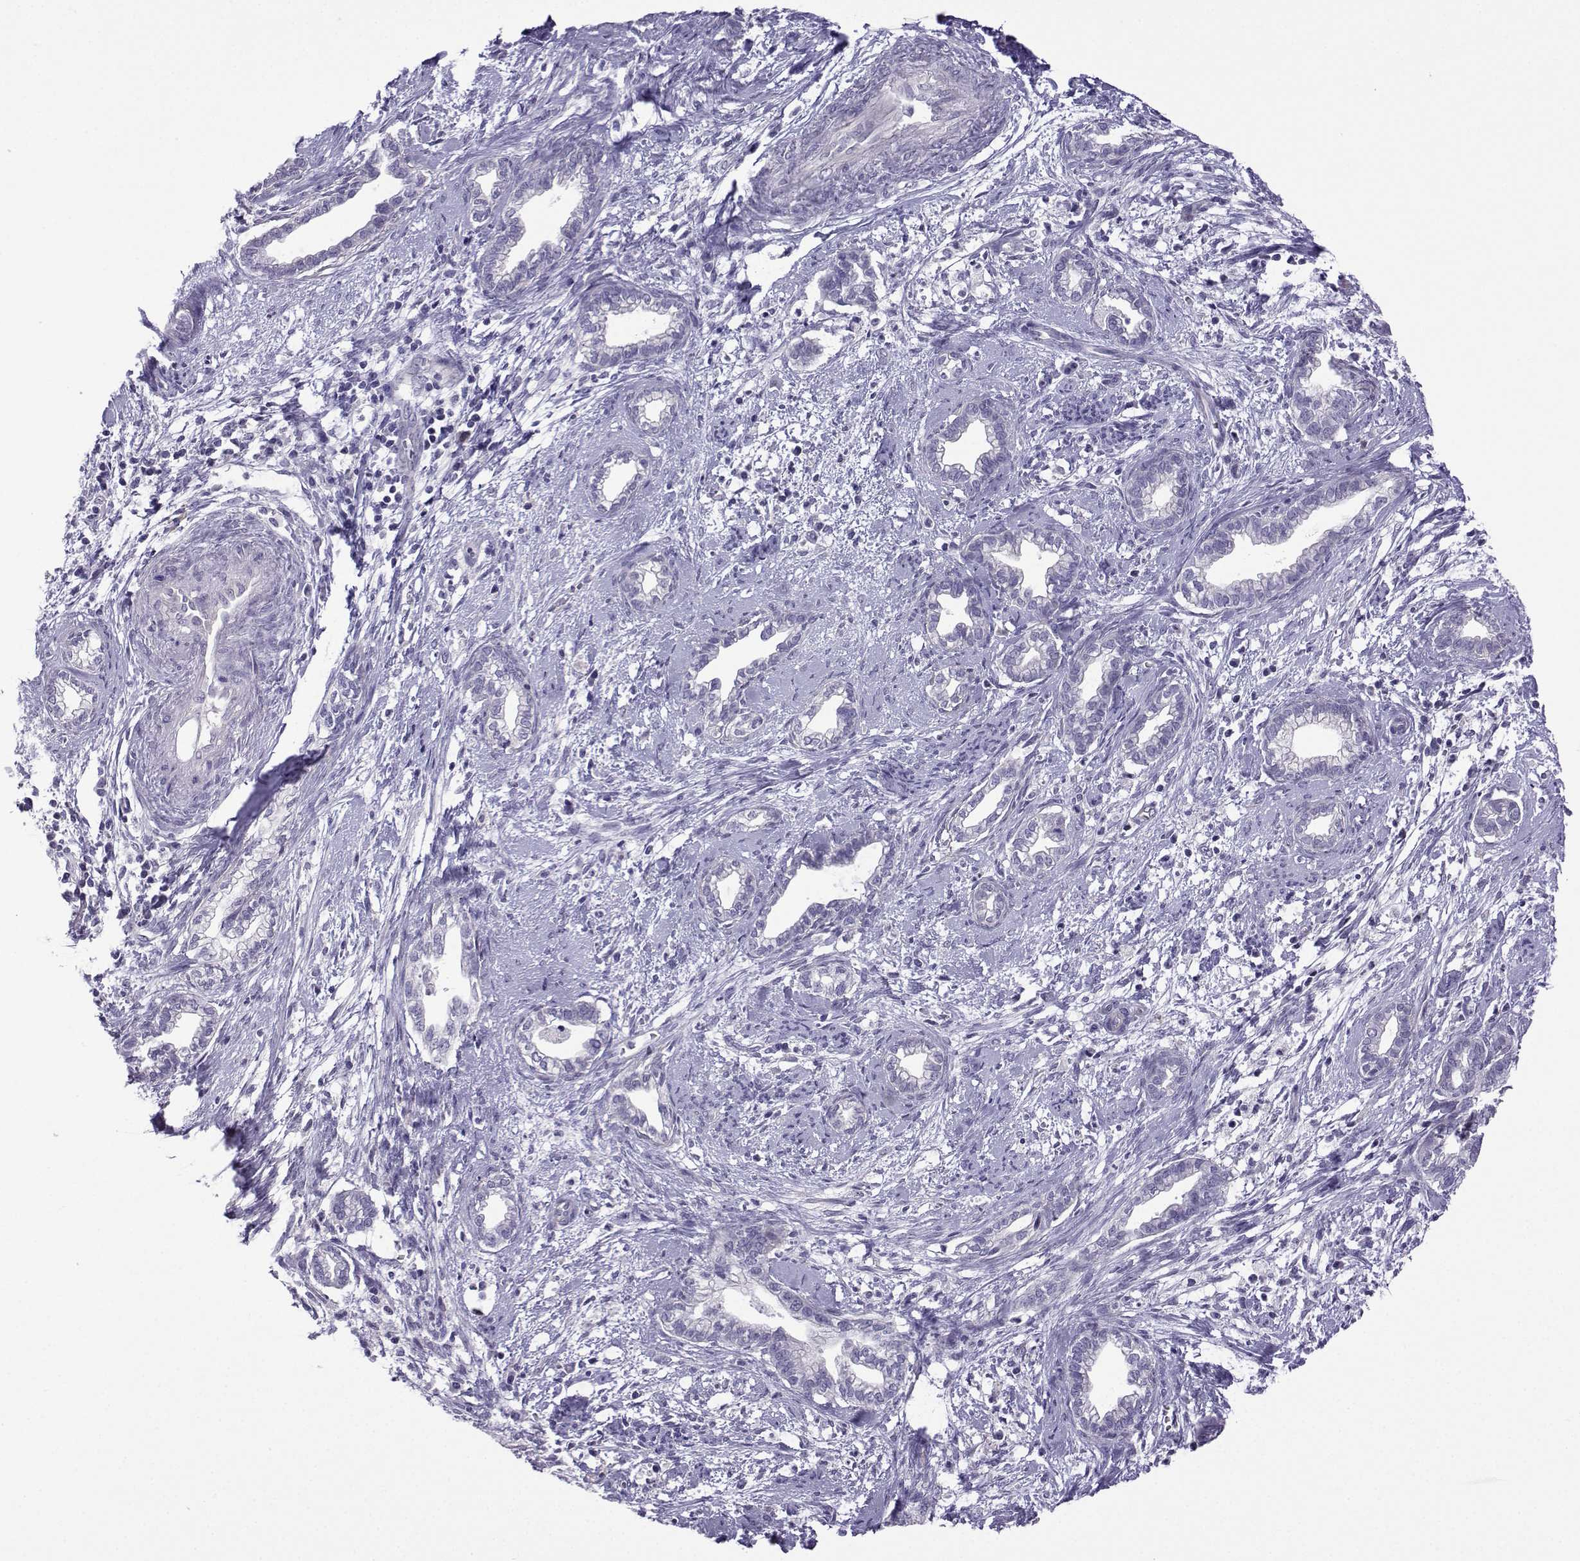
{"staining": {"intensity": "negative", "quantity": "none", "location": "none"}, "tissue": "cervical cancer", "cell_type": "Tumor cells", "image_type": "cancer", "snomed": [{"axis": "morphology", "description": "Adenocarcinoma, NOS"}, {"axis": "topography", "description": "Cervix"}], "caption": "There is no significant staining in tumor cells of adenocarcinoma (cervical).", "gene": "CFAP70", "patient": {"sex": "female", "age": 62}}